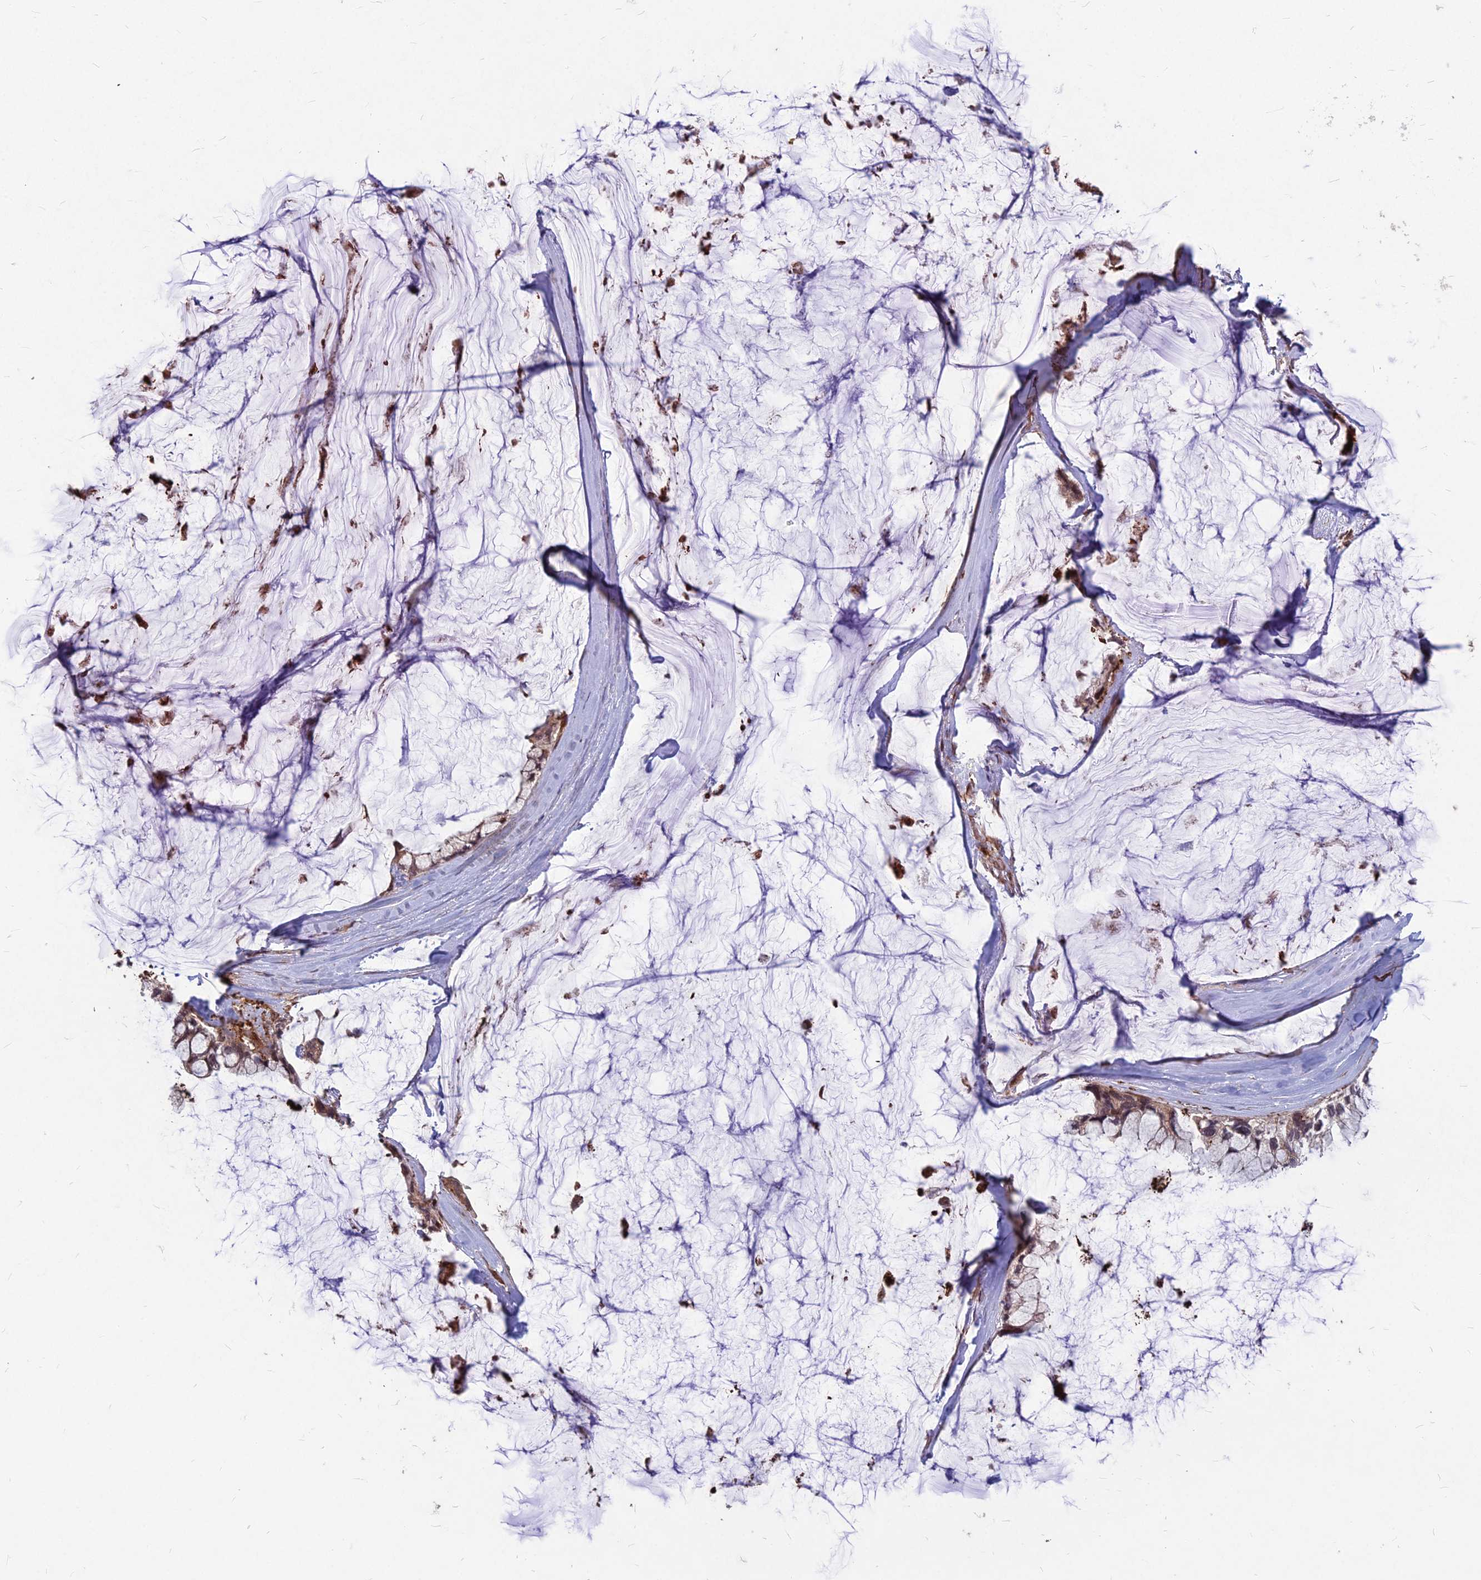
{"staining": {"intensity": "moderate", "quantity": ">75%", "location": "cytoplasmic/membranous"}, "tissue": "ovarian cancer", "cell_type": "Tumor cells", "image_type": "cancer", "snomed": [{"axis": "morphology", "description": "Cystadenocarcinoma, mucinous, NOS"}, {"axis": "topography", "description": "Ovary"}], "caption": "Brown immunohistochemical staining in ovarian cancer shows moderate cytoplasmic/membranous expression in about >75% of tumor cells.", "gene": "MFSD8", "patient": {"sex": "female", "age": 39}}